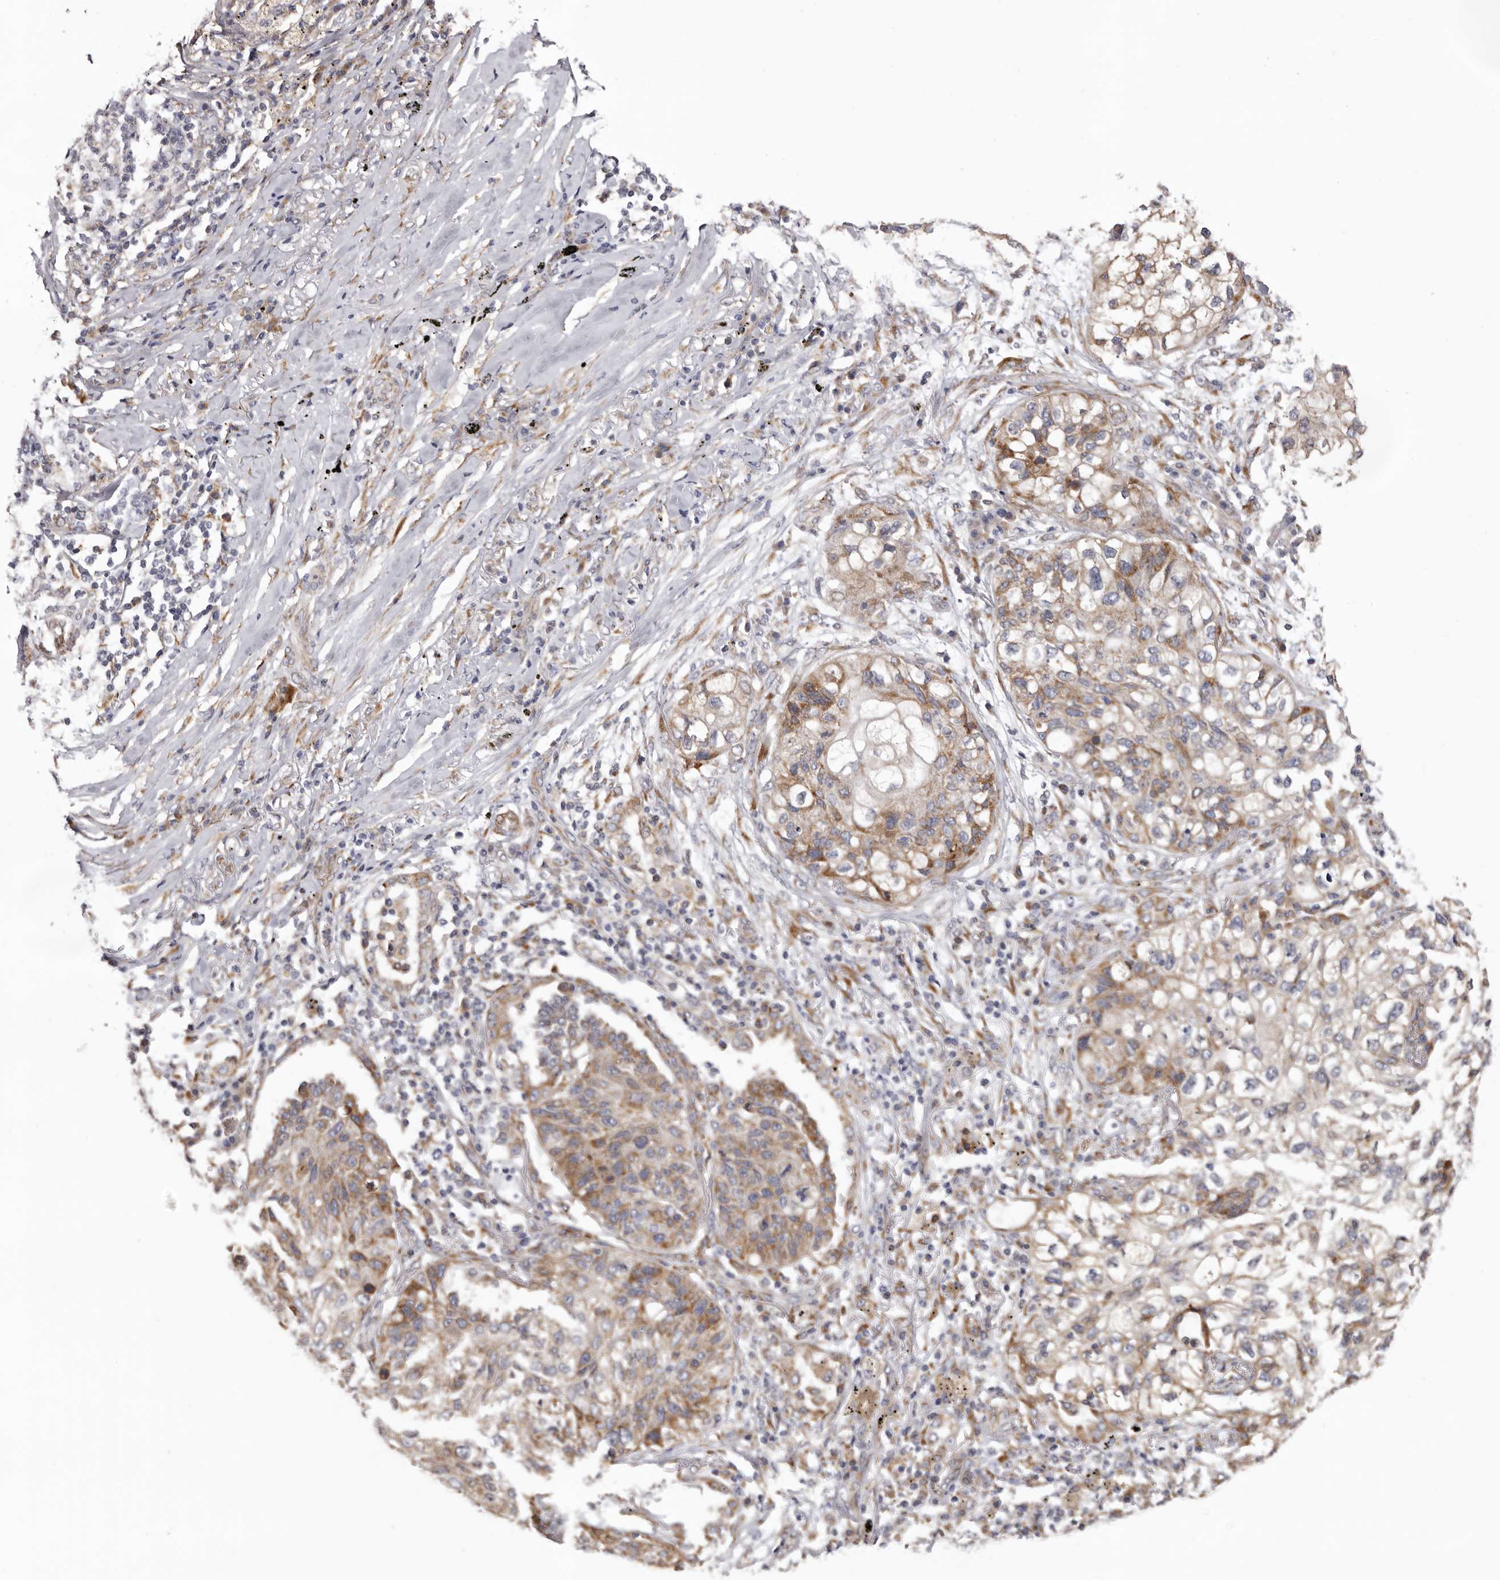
{"staining": {"intensity": "moderate", "quantity": ">75%", "location": "cytoplasmic/membranous"}, "tissue": "lung cancer", "cell_type": "Tumor cells", "image_type": "cancer", "snomed": [{"axis": "morphology", "description": "Squamous cell carcinoma, NOS"}, {"axis": "topography", "description": "Lung"}], "caption": "DAB (3,3'-diaminobenzidine) immunohistochemical staining of human lung cancer demonstrates moderate cytoplasmic/membranous protein expression in about >75% of tumor cells. The protein of interest is shown in brown color, while the nuclei are stained blue.", "gene": "PIGX", "patient": {"sex": "female", "age": 63}}